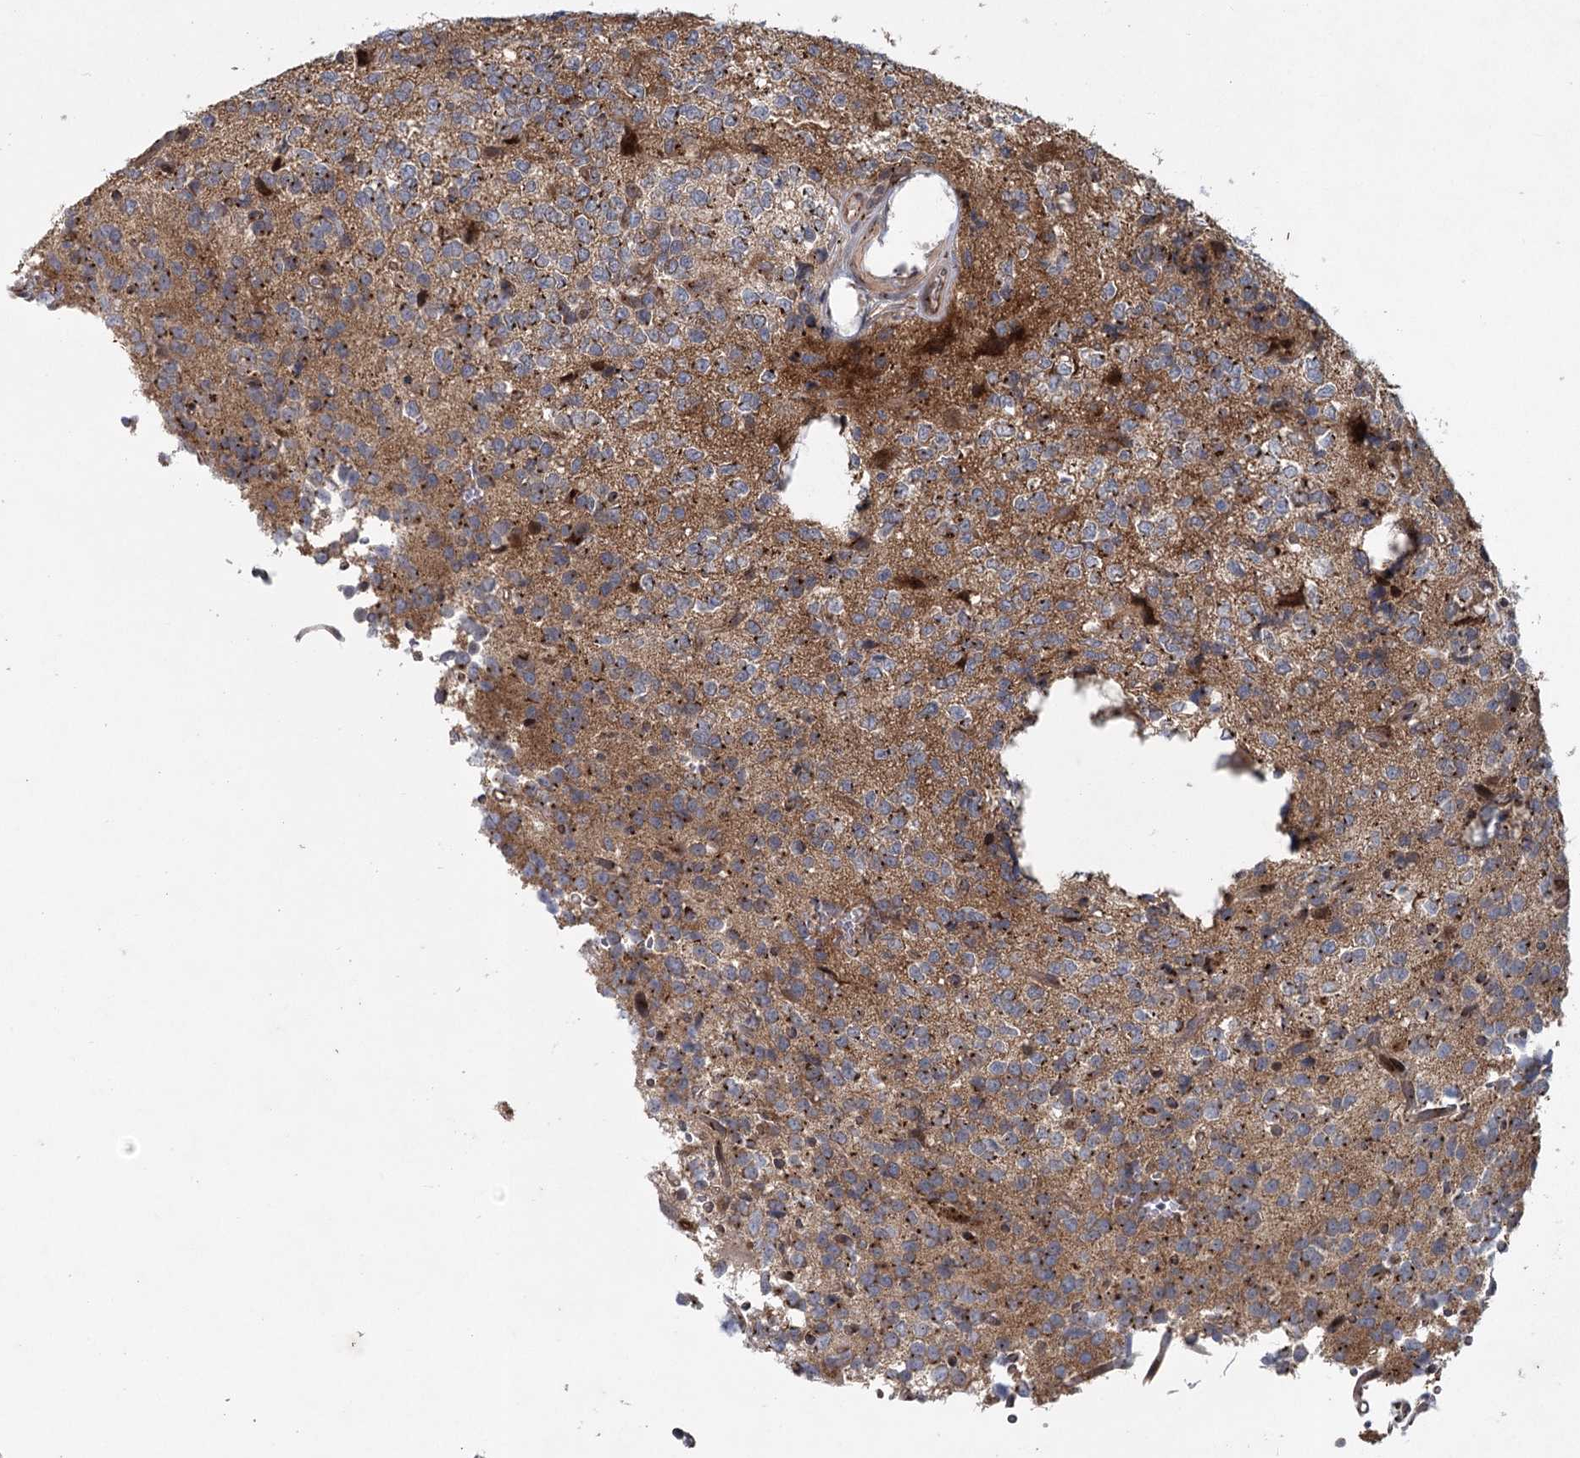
{"staining": {"intensity": "moderate", "quantity": ">75%", "location": "cytoplasmic/membranous"}, "tissue": "glioma", "cell_type": "Tumor cells", "image_type": "cancer", "snomed": [{"axis": "morphology", "description": "Glioma, malignant, High grade"}, {"axis": "topography", "description": "Brain"}], "caption": "There is medium levels of moderate cytoplasmic/membranous staining in tumor cells of high-grade glioma (malignant), as demonstrated by immunohistochemical staining (brown color).", "gene": "IFT46", "patient": {"sex": "female", "age": 62}}